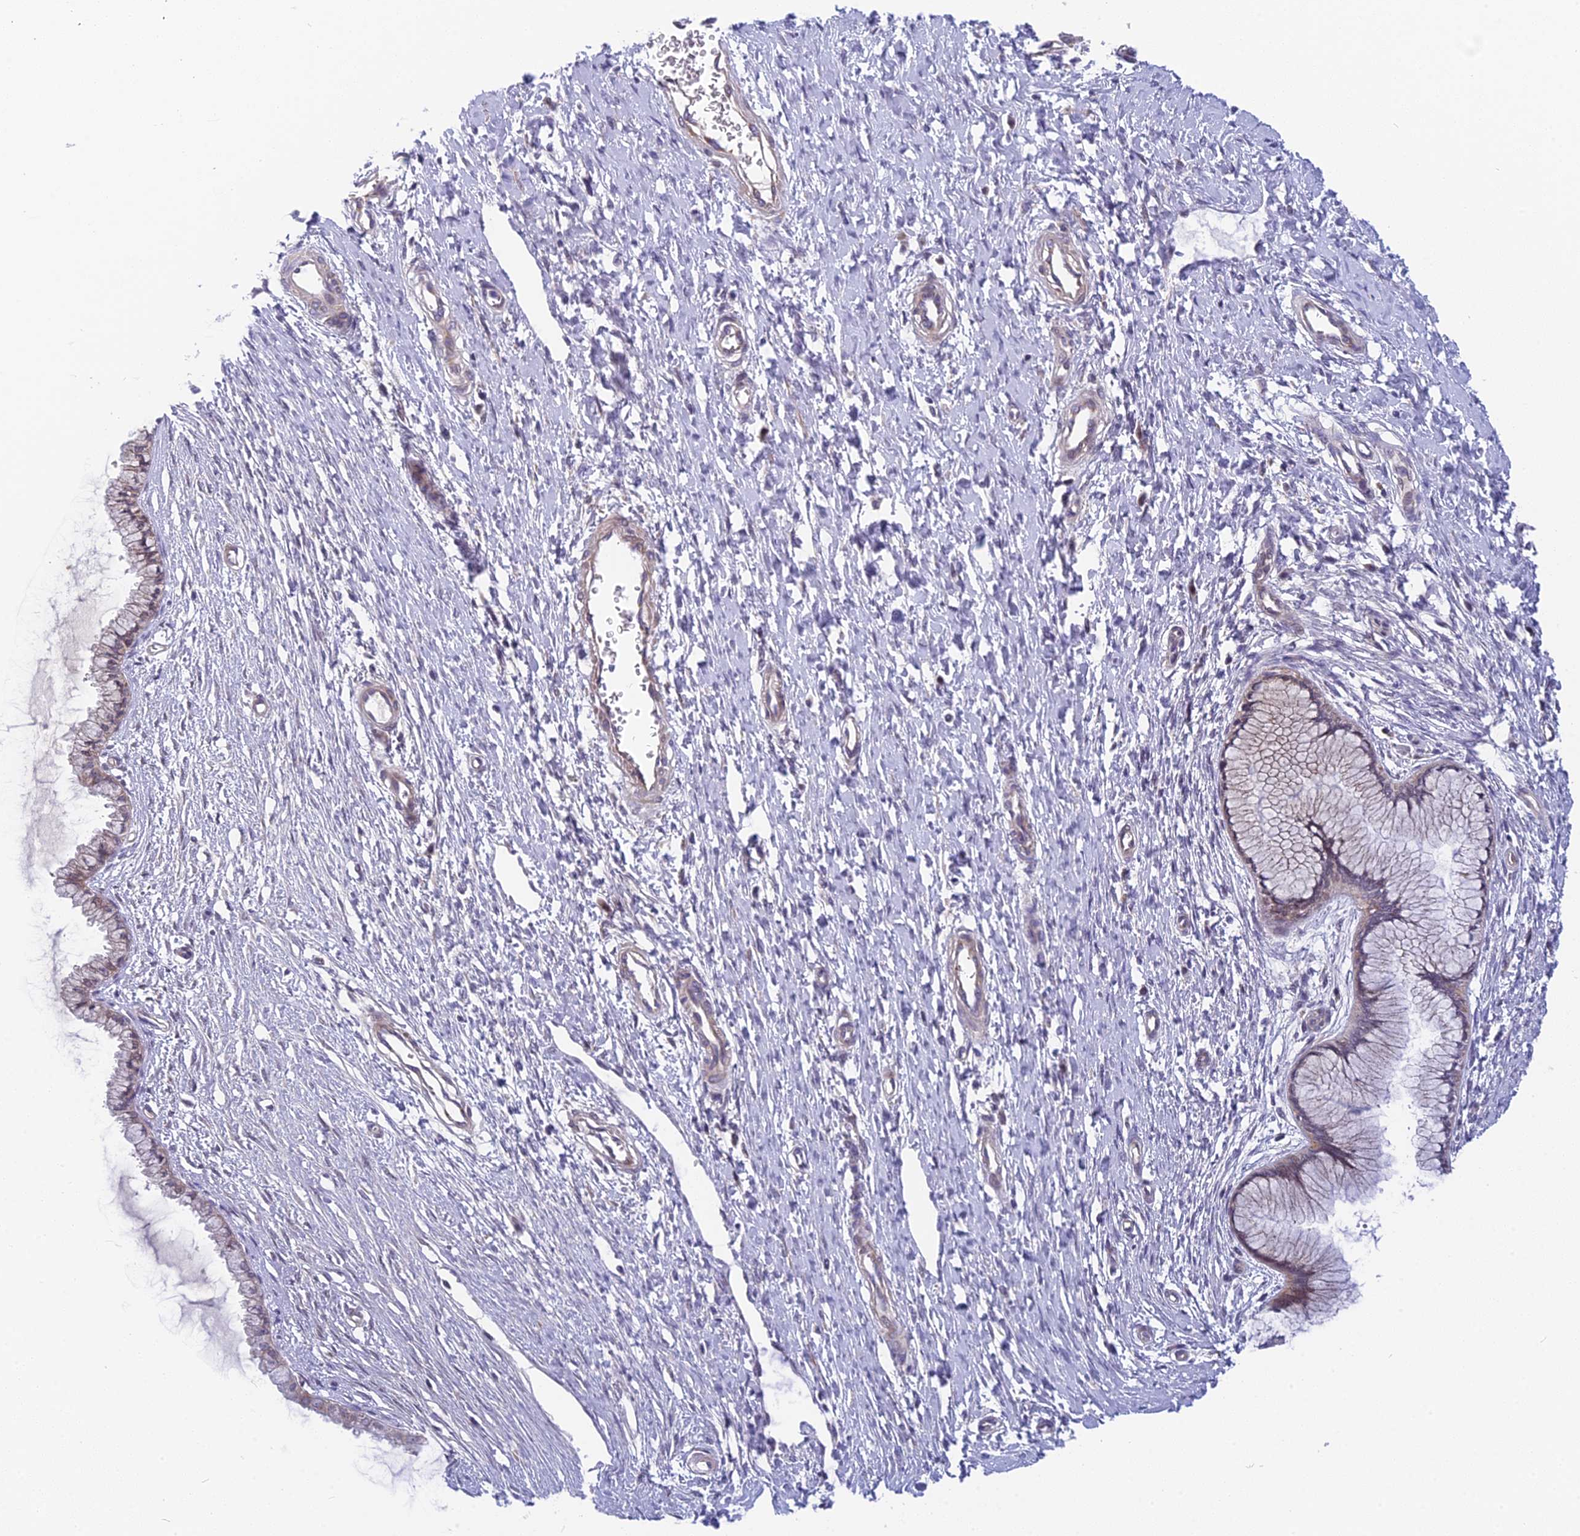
{"staining": {"intensity": "moderate", "quantity": "<25%", "location": "nuclear"}, "tissue": "cervix", "cell_type": "Glandular cells", "image_type": "normal", "snomed": [{"axis": "morphology", "description": "Normal tissue, NOS"}, {"axis": "topography", "description": "Cervix"}], "caption": "Immunohistochemical staining of benign human cervix exhibits low levels of moderate nuclear staining in approximately <25% of glandular cells.", "gene": "CMC1", "patient": {"sex": "female", "age": 55}}